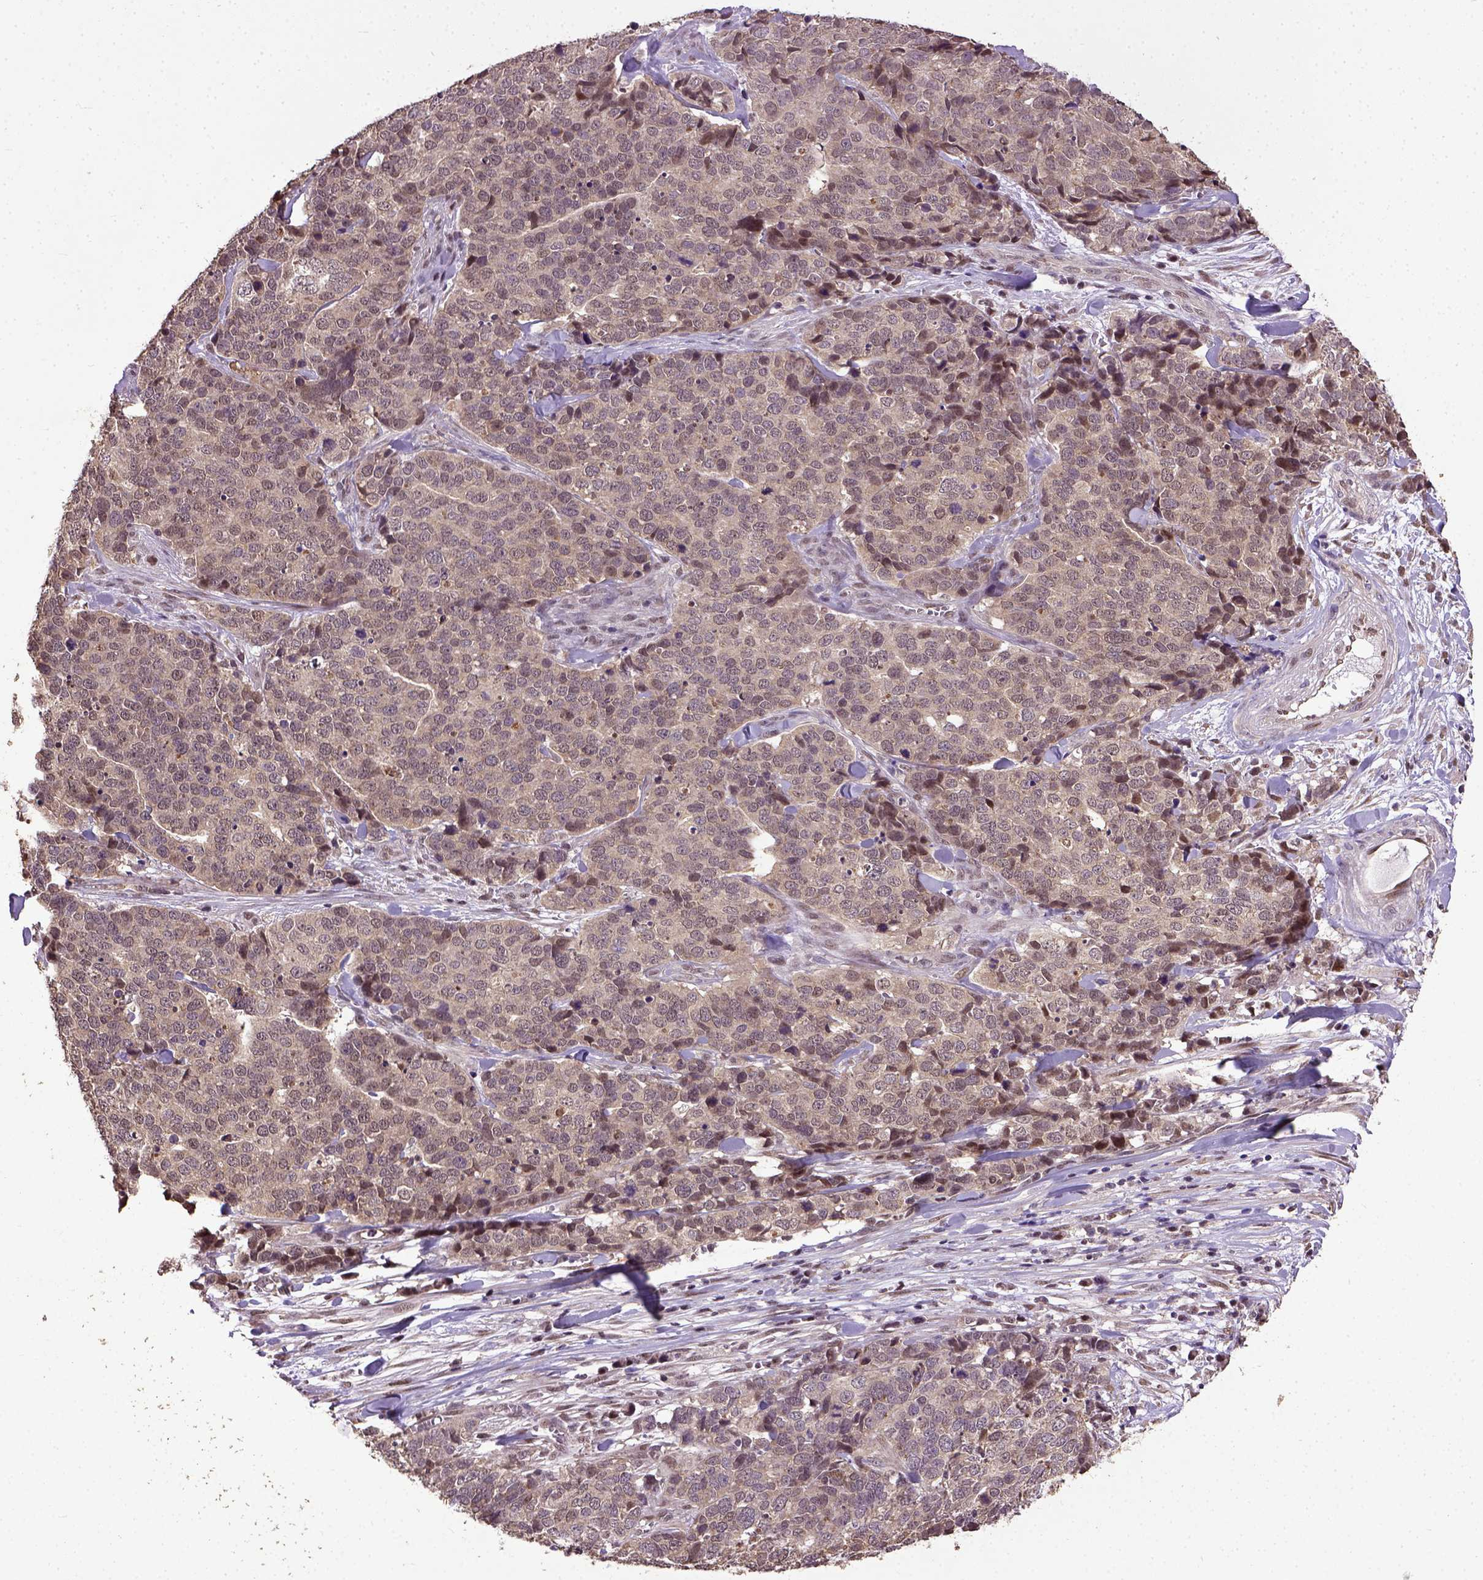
{"staining": {"intensity": "moderate", "quantity": ">75%", "location": "cytoplasmic/membranous,nuclear"}, "tissue": "ovarian cancer", "cell_type": "Tumor cells", "image_type": "cancer", "snomed": [{"axis": "morphology", "description": "Carcinoma, endometroid"}, {"axis": "topography", "description": "Ovary"}], "caption": "The histopathology image displays staining of endometroid carcinoma (ovarian), revealing moderate cytoplasmic/membranous and nuclear protein staining (brown color) within tumor cells. (Brightfield microscopy of DAB IHC at high magnification).", "gene": "UBA3", "patient": {"sex": "female", "age": 65}}